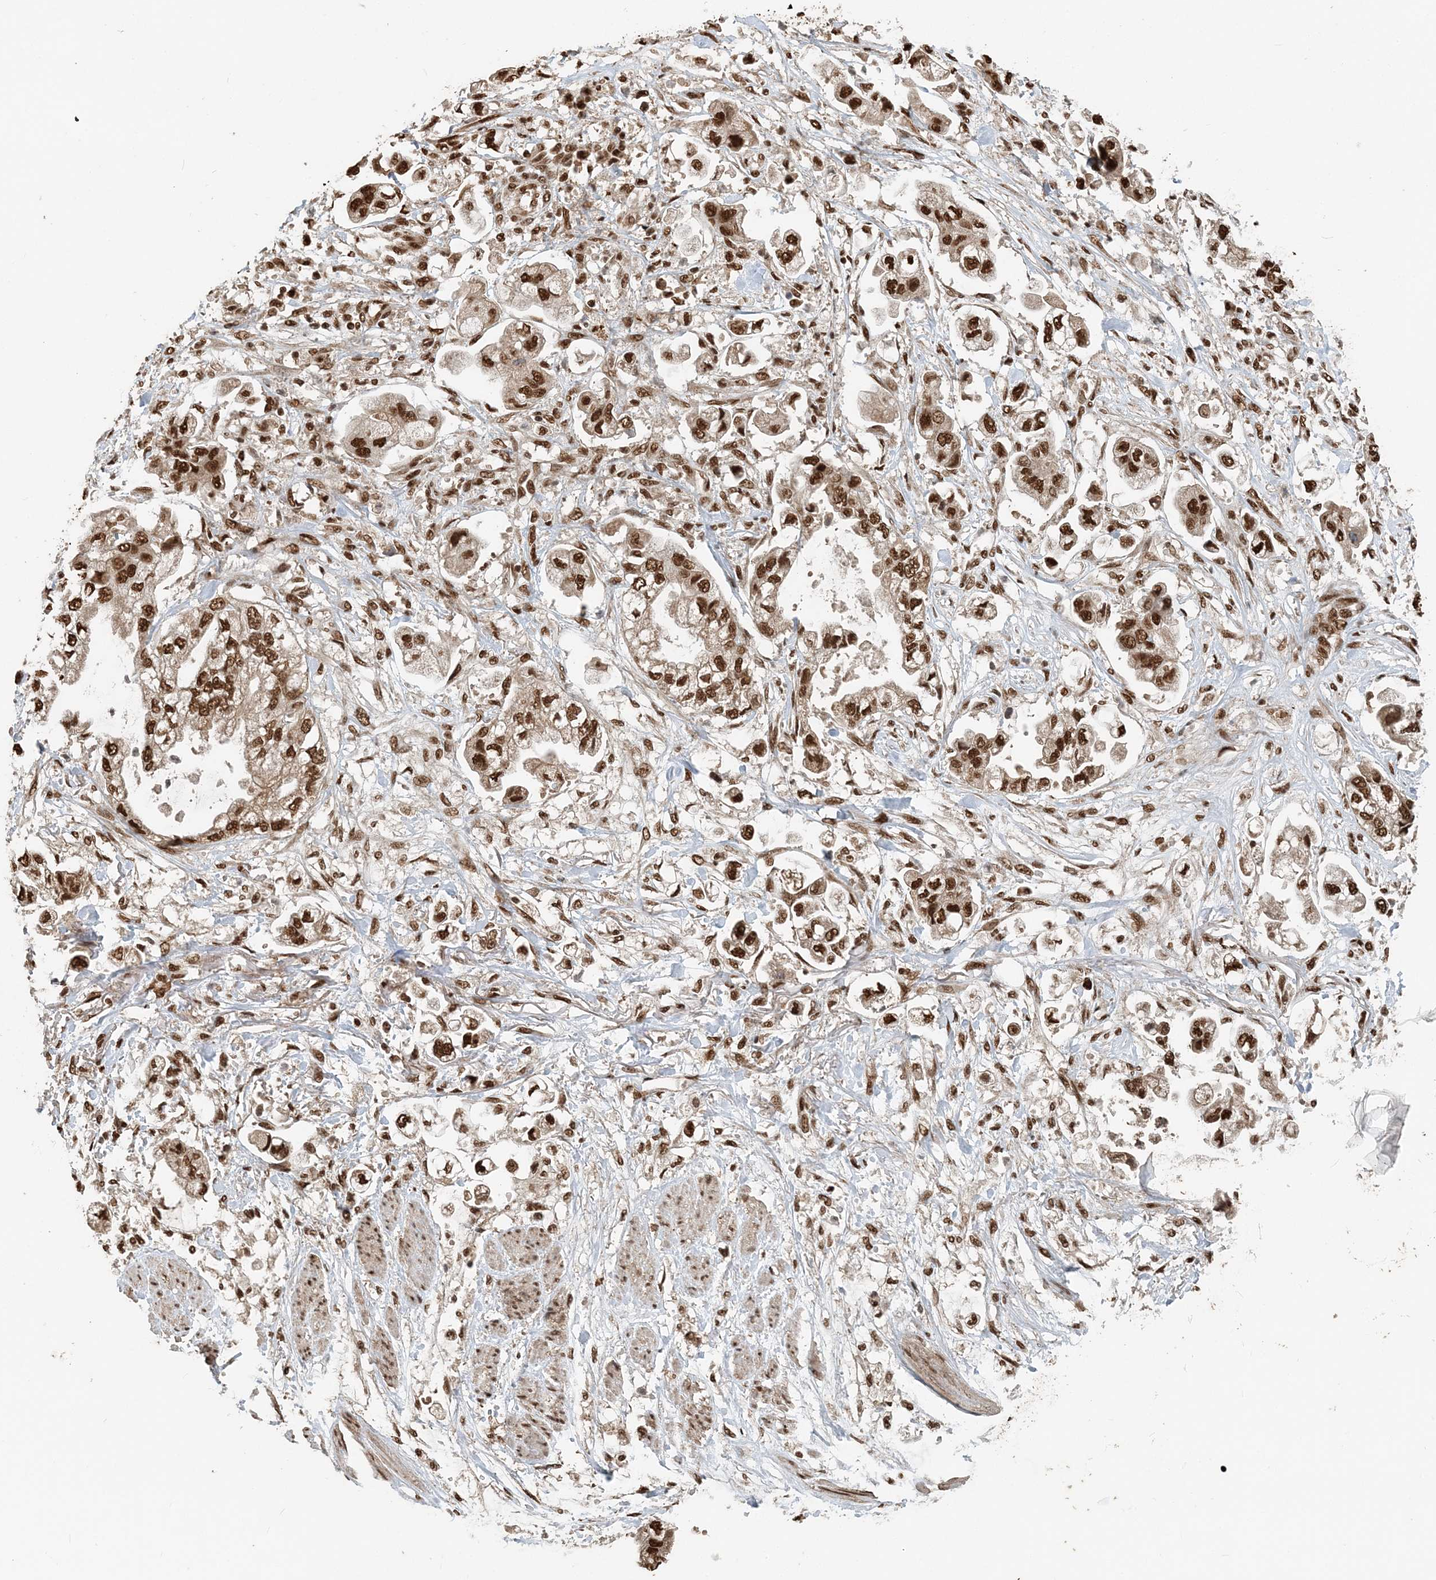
{"staining": {"intensity": "strong", "quantity": ">75%", "location": "nuclear"}, "tissue": "stomach cancer", "cell_type": "Tumor cells", "image_type": "cancer", "snomed": [{"axis": "morphology", "description": "Adenocarcinoma, NOS"}, {"axis": "topography", "description": "Stomach"}], "caption": "Protein positivity by immunohistochemistry demonstrates strong nuclear expression in approximately >75% of tumor cells in stomach cancer (adenocarcinoma).", "gene": "ARHGAP35", "patient": {"sex": "male", "age": 62}}